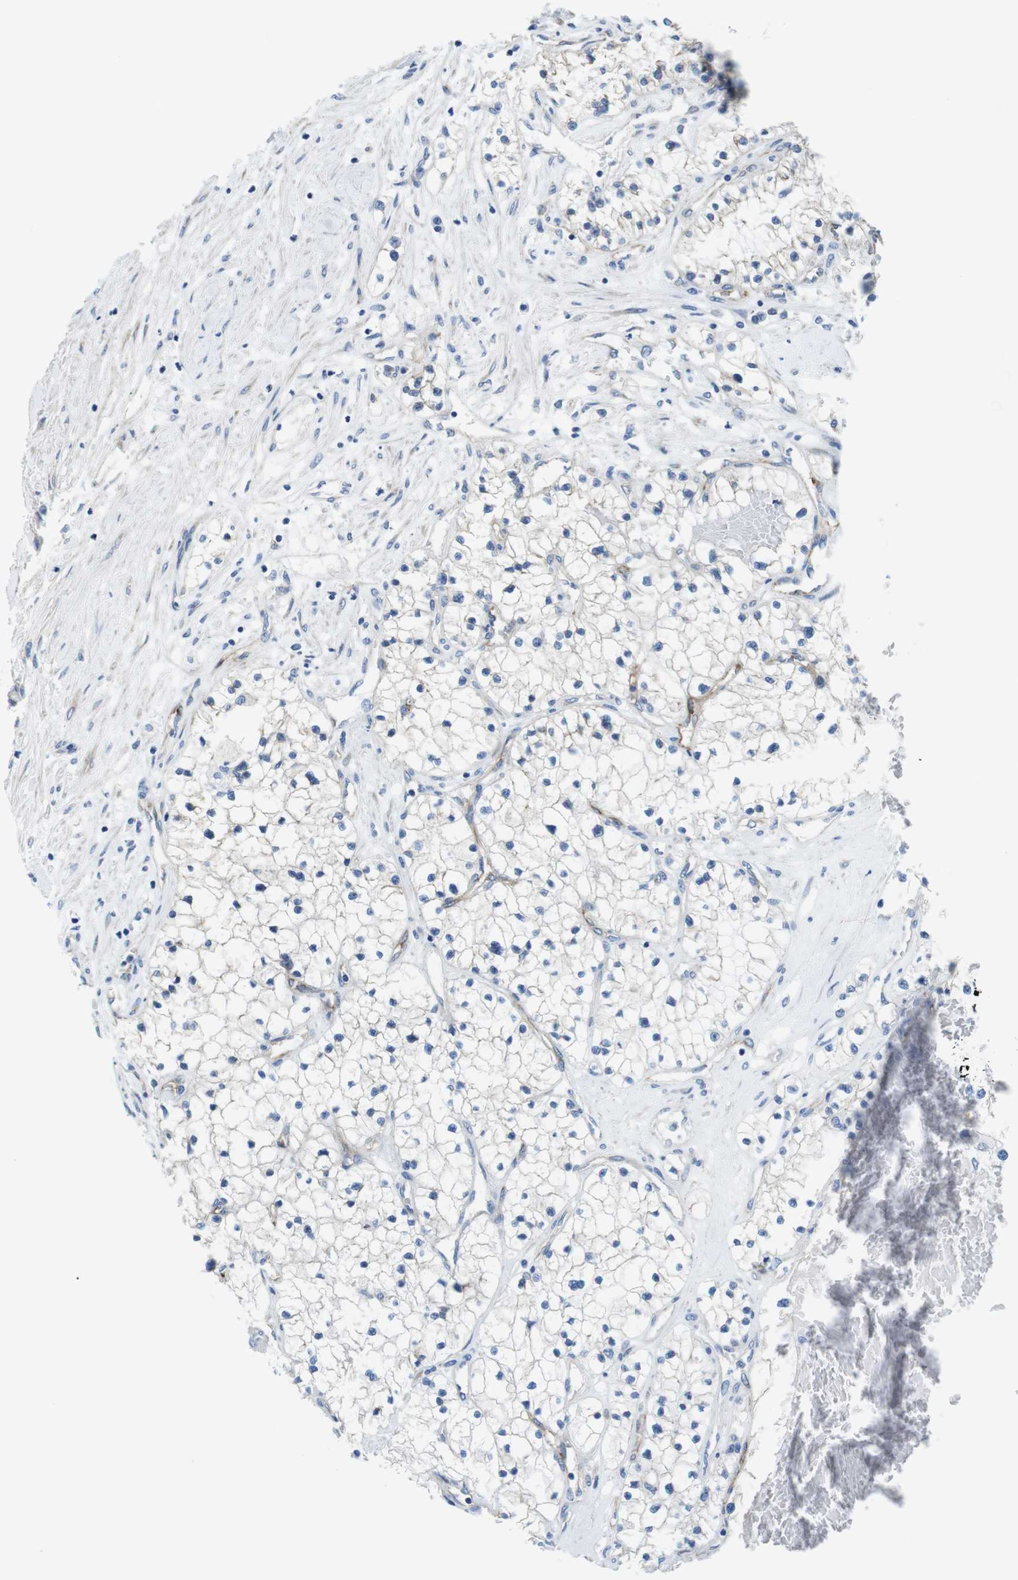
{"staining": {"intensity": "negative", "quantity": "none", "location": "none"}, "tissue": "renal cancer", "cell_type": "Tumor cells", "image_type": "cancer", "snomed": [{"axis": "morphology", "description": "Adenocarcinoma, NOS"}, {"axis": "topography", "description": "Kidney"}], "caption": "Renal cancer stained for a protein using immunohistochemistry exhibits no staining tumor cells.", "gene": "CDH8", "patient": {"sex": "male", "age": 68}}